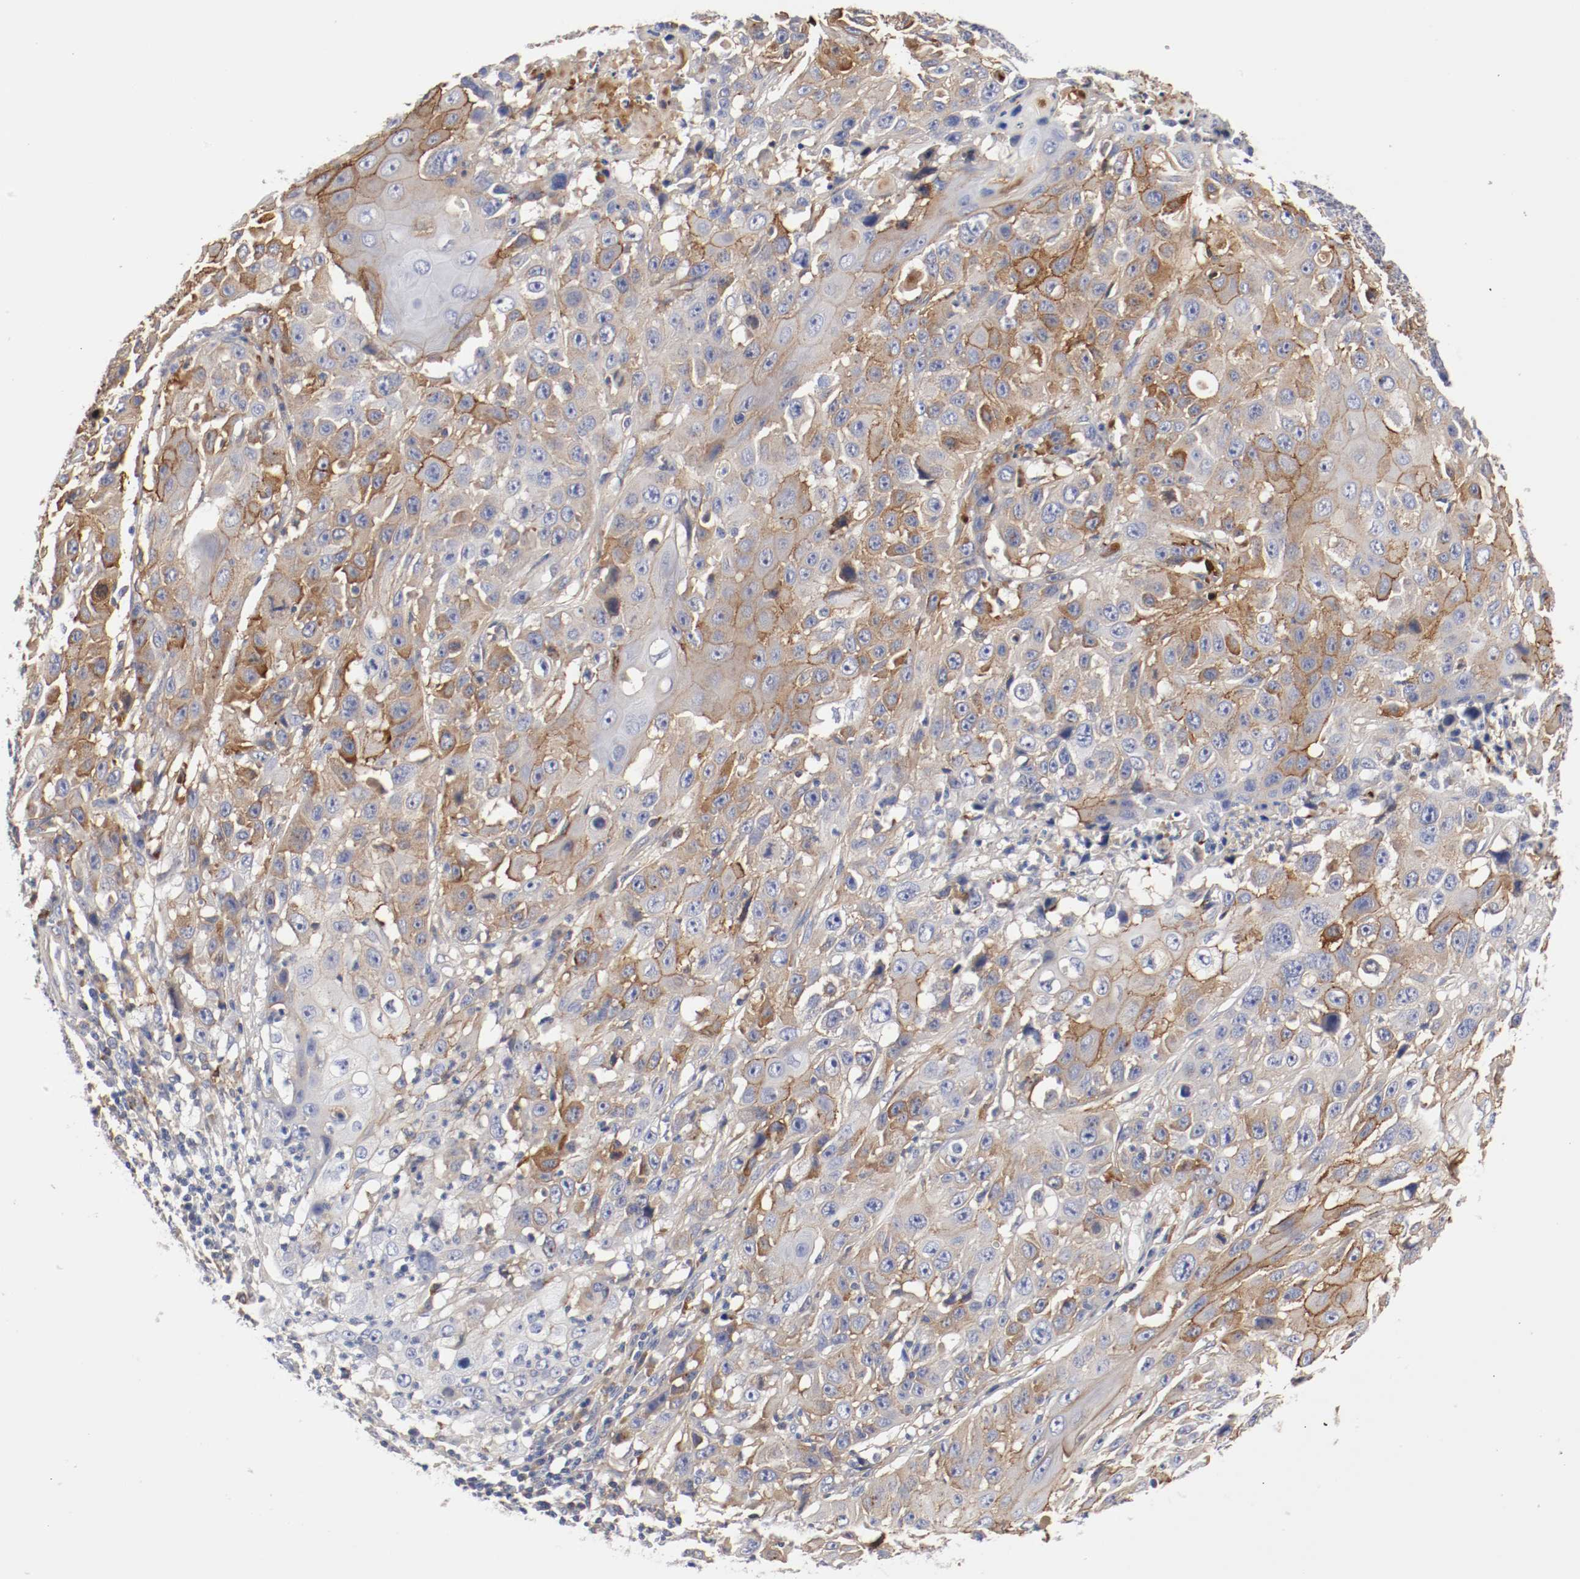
{"staining": {"intensity": "moderate", "quantity": "25%-75%", "location": "cytoplasmic/membranous"}, "tissue": "cervical cancer", "cell_type": "Tumor cells", "image_type": "cancer", "snomed": [{"axis": "morphology", "description": "Squamous cell carcinoma, NOS"}, {"axis": "topography", "description": "Cervix"}], "caption": "Tumor cells exhibit moderate cytoplasmic/membranous staining in about 25%-75% of cells in cervical cancer (squamous cell carcinoma). The protein is shown in brown color, while the nuclei are stained blue.", "gene": "FGFBP1", "patient": {"sex": "female", "age": 39}}